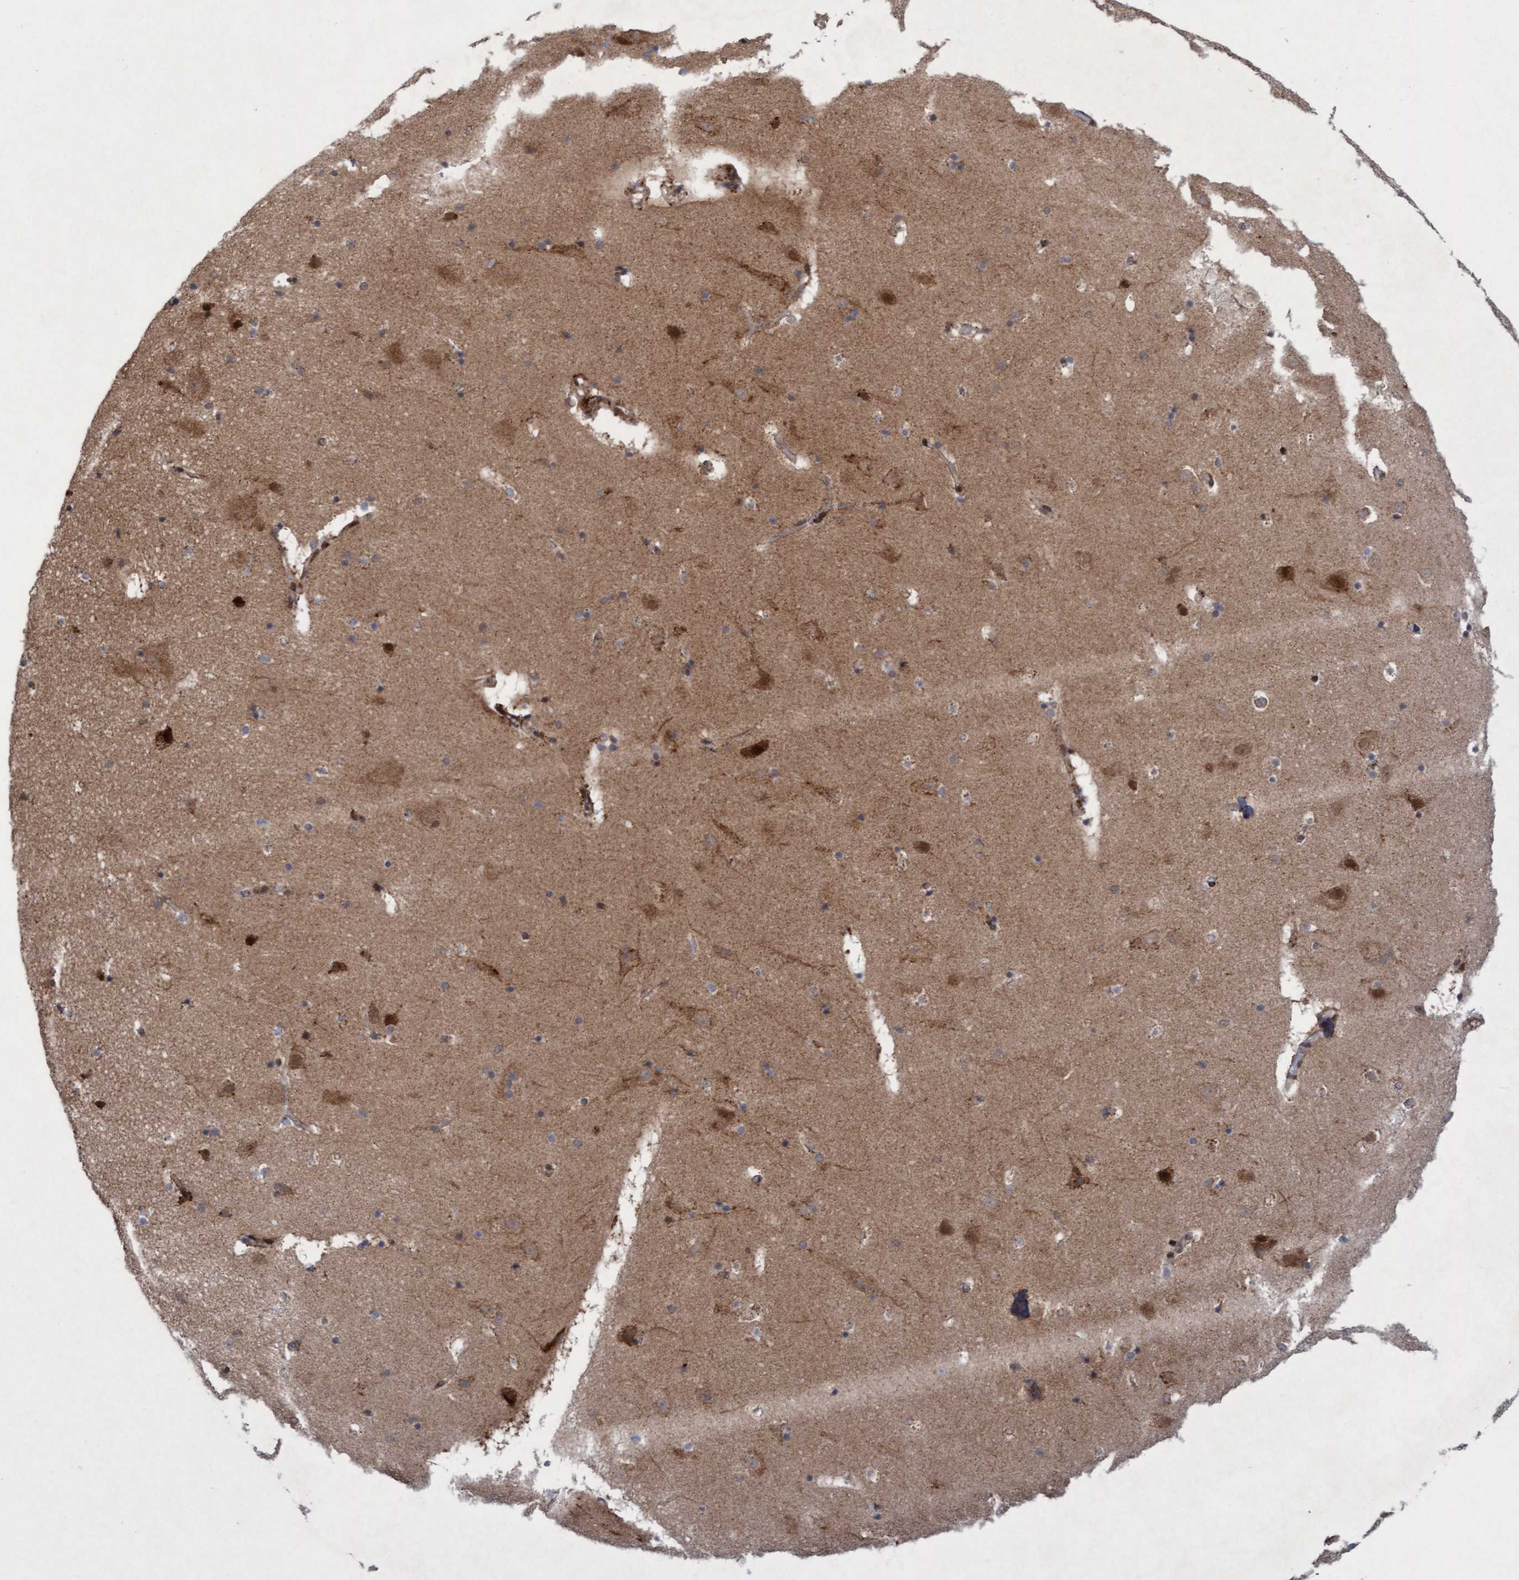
{"staining": {"intensity": "moderate", "quantity": "<25%", "location": "cytoplasmic/membranous,nuclear"}, "tissue": "hippocampus", "cell_type": "Glial cells", "image_type": "normal", "snomed": [{"axis": "morphology", "description": "Normal tissue, NOS"}, {"axis": "topography", "description": "Hippocampus"}], "caption": "Immunohistochemistry photomicrograph of normal hippocampus stained for a protein (brown), which demonstrates low levels of moderate cytoplasmic/membranous,nuclear expression in approximately <25% of glial cells.", "gene": "TANC2", "patient": {"sex": "male", "age": 45}}